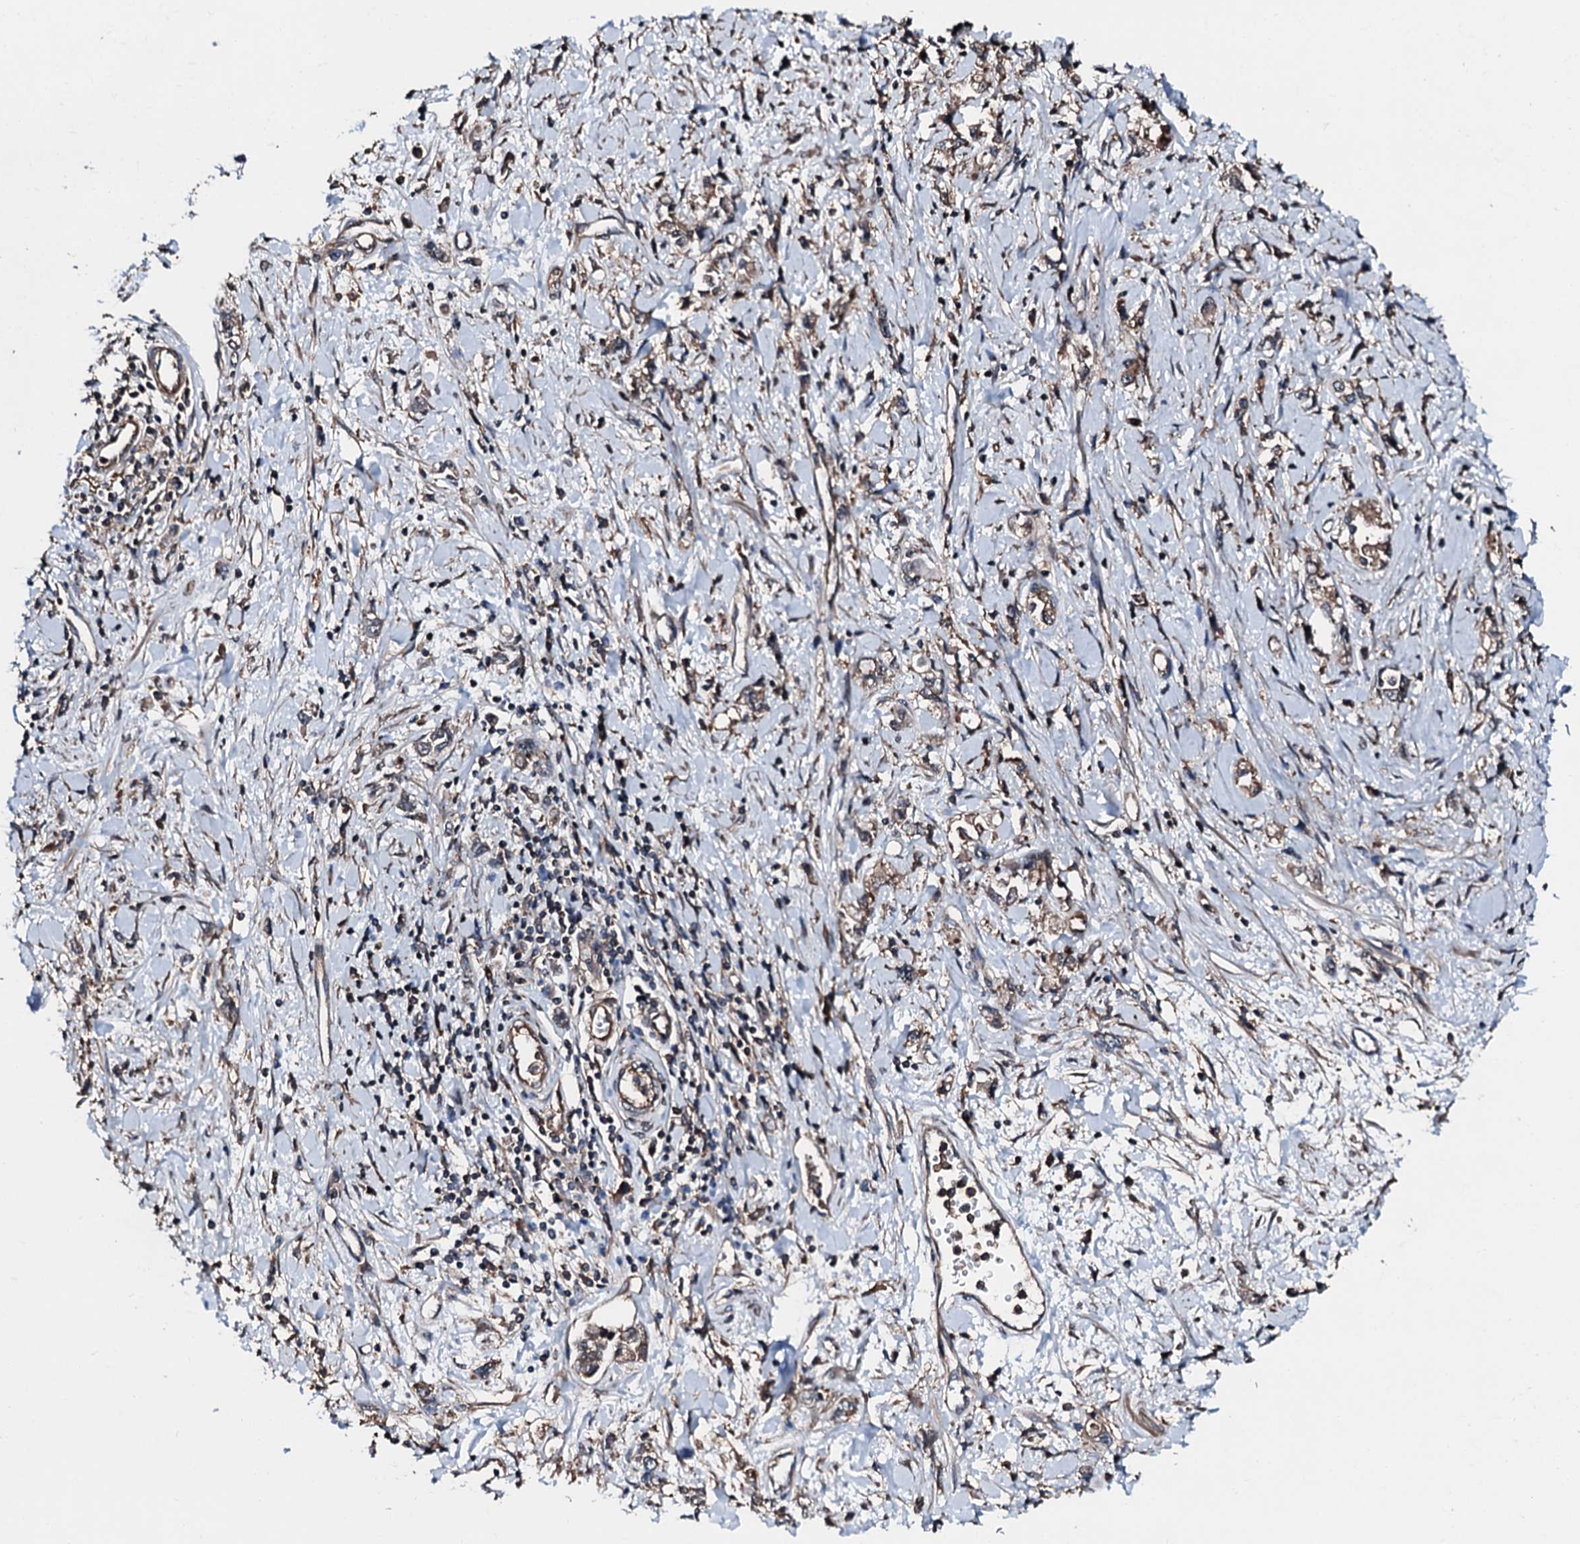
{"staining": {"intensity": "weak", "quantity": ">75%", "location": "cytoplasmic/membranous"}, "tissue": "stomach cancer", "cell_type": "Tumor cells", "image_type": "cancer", "snomed": [{"axis": "morphology", "description": "Adenocarcinoma, NOS"}, {"axis": "topography", "description": "Stomach"}], "caption": "IHC (DAB (3,3'-diaminobenzidine)) staining of stomach cancer demonstrates weak cytoplasmic/membranous protein staining in about >75% of tumor cells.", "gene": "FGD4", "patient": {"sex": "female", "age": 76}}